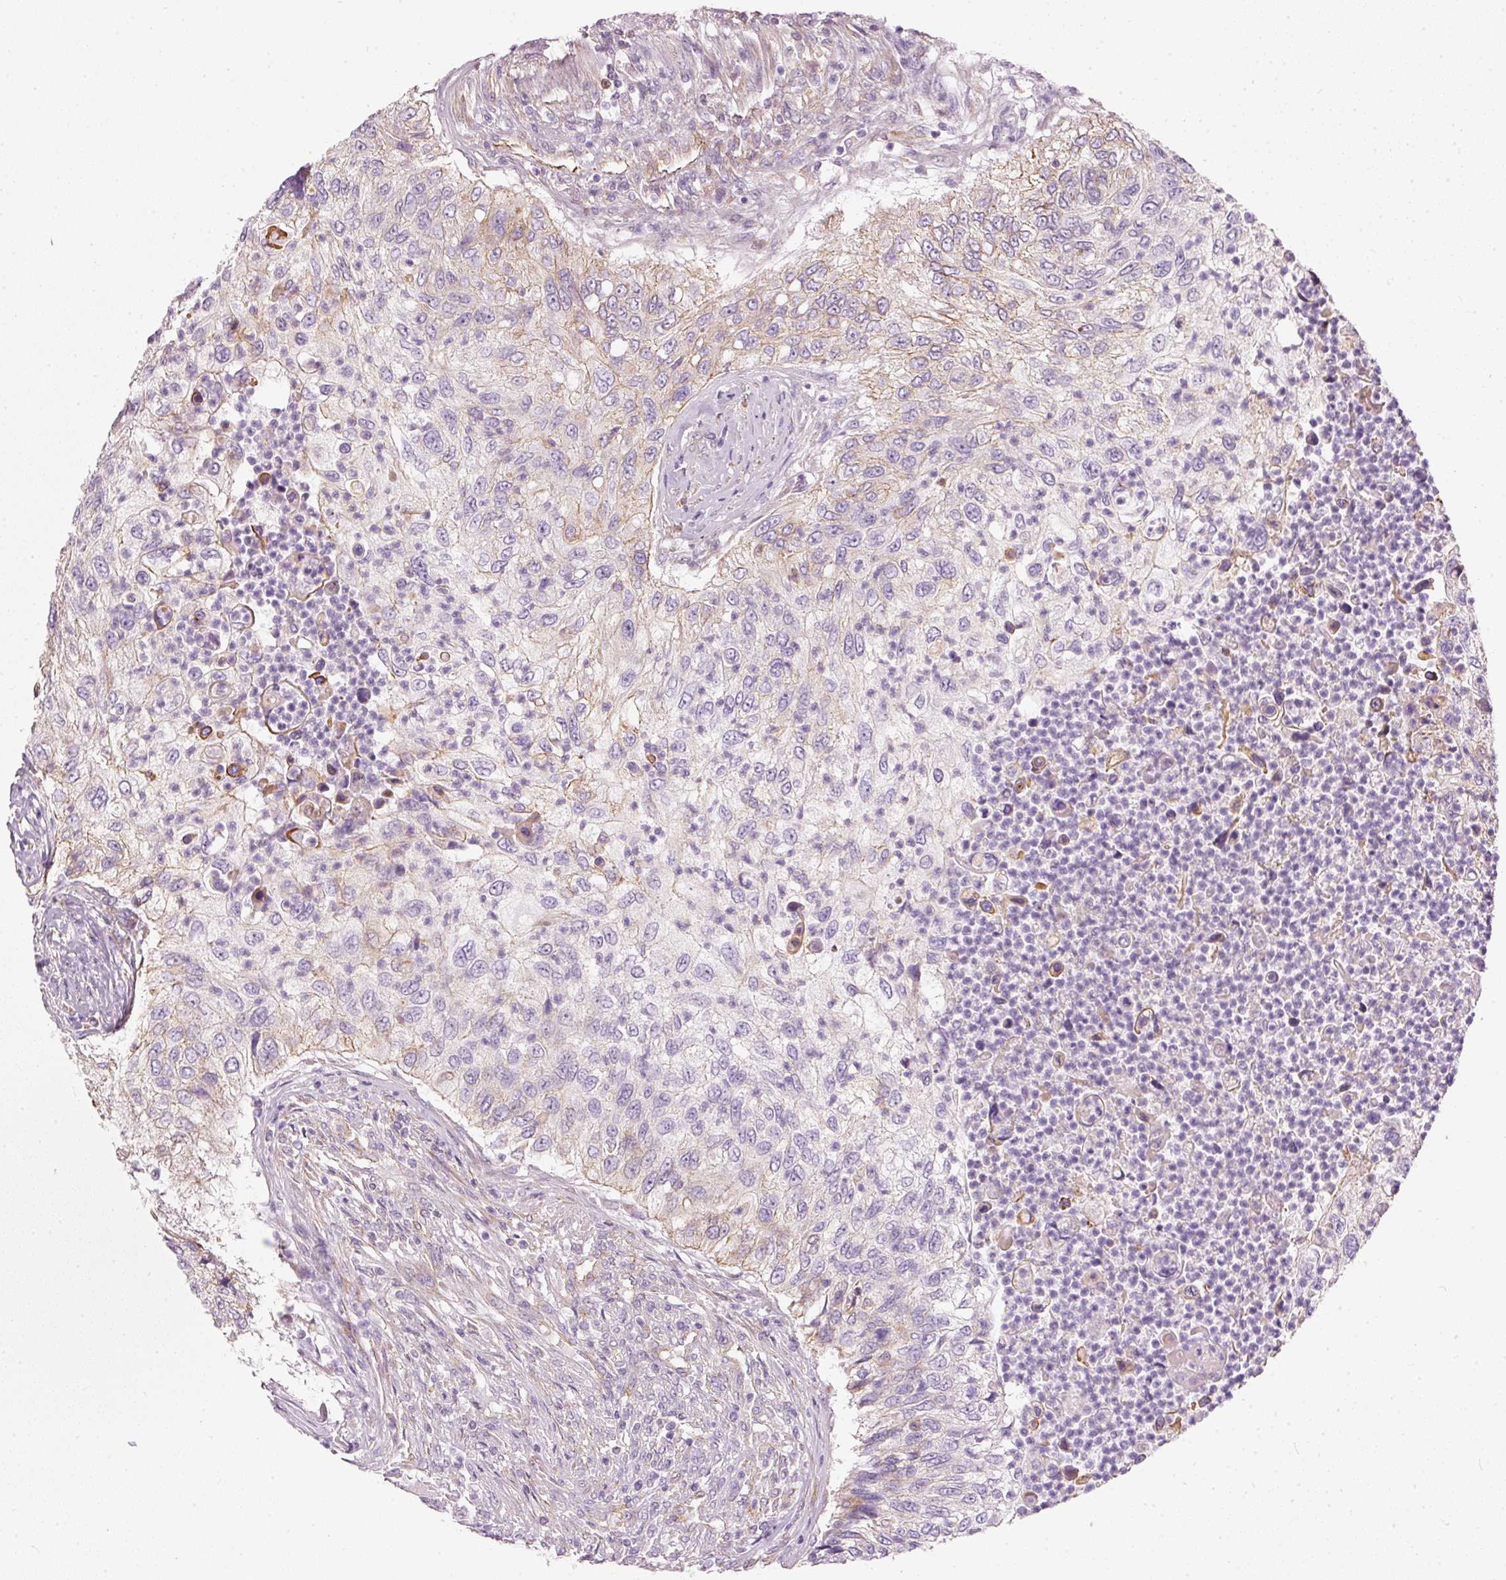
{"staining": {"intensity": "moderate", "quantity": "<25%", "location": "cytoplasmic/membranous"}, "tissue": "urothelial cancer", "cell_type": "Tumor cells", "image_type": "cancer", "snomed": [{"axis": "morphology", "description": "Urothelial carcinoma, High grade"}, {"axis": "topography", "description": "Urinary bladder"}], "caption": "Protein expression by immunohistochemistry exhibits moderate cytoplasmic/membranous positivity in approximately <25% of tumor cells in high-grade urothelial carcinoma.", "gene": "OSR2", "patient": {"sex": "female", "age": 60}}